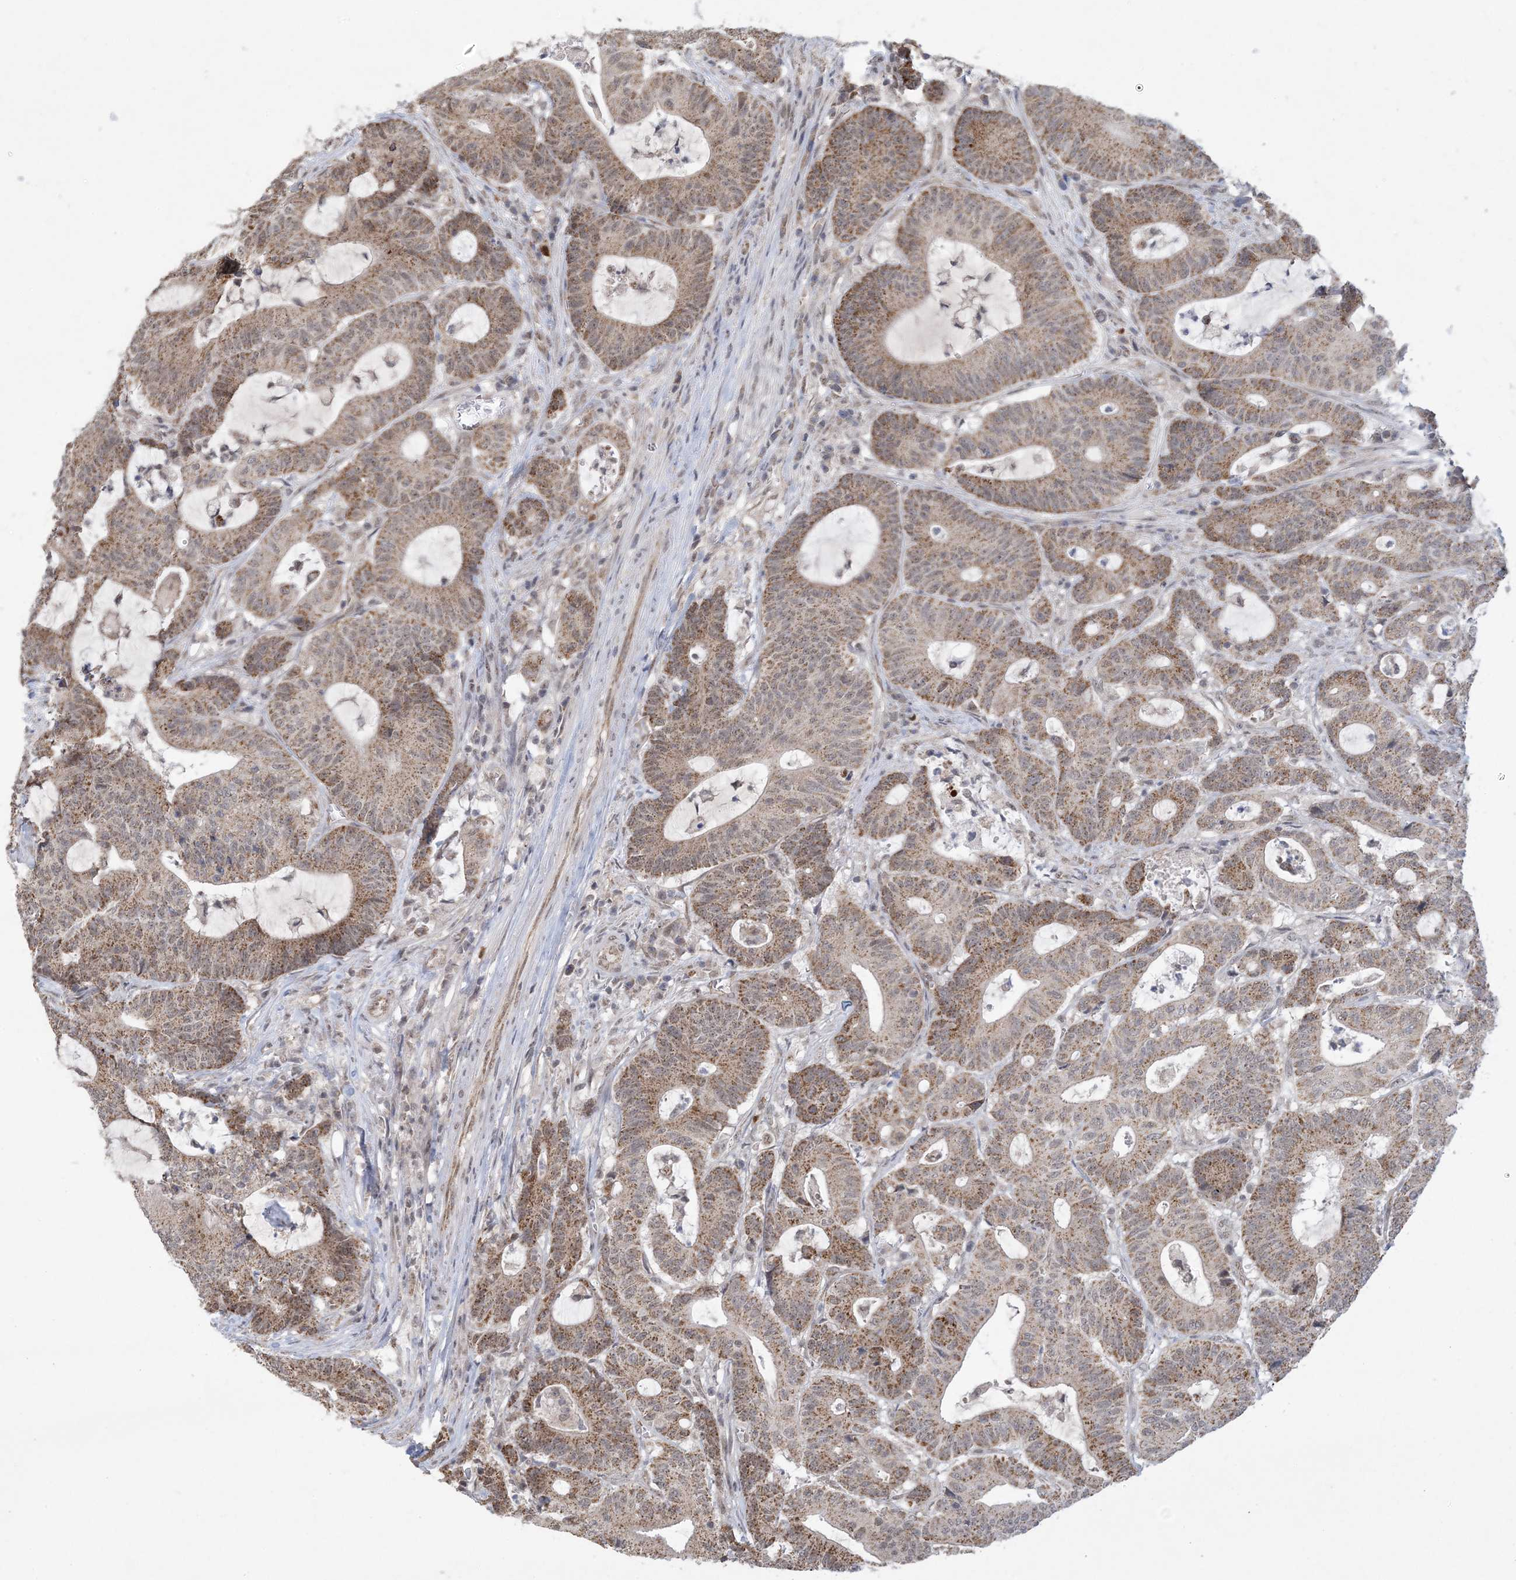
{"staining": {"intensity": "moderate", "quantity": ">75%", "location": "cytoplasmic/membranous"}, "tissue": "colorectal cancer", "cell_type": "Tumor cells", "image_type": "cancer", "snomed": [{"axis": "morphology", "description": "Adenocarcinoma, NOS"}, {"axis": "topography", "description": "Colon"}], "caption": "IHC micrograph of neoplastic tissue: colorectal cancer (adenocarcinoma) stained using immunohistochemistry (IHC) shows medium levels of moderate protein expression localized specifically in the cytoplasmic/membranous of tumor cells, appearing as a cytoplasmic/membranous brown color.", "gene": "TRMT10C", "patient": {"sex": "female", "age": 84}}